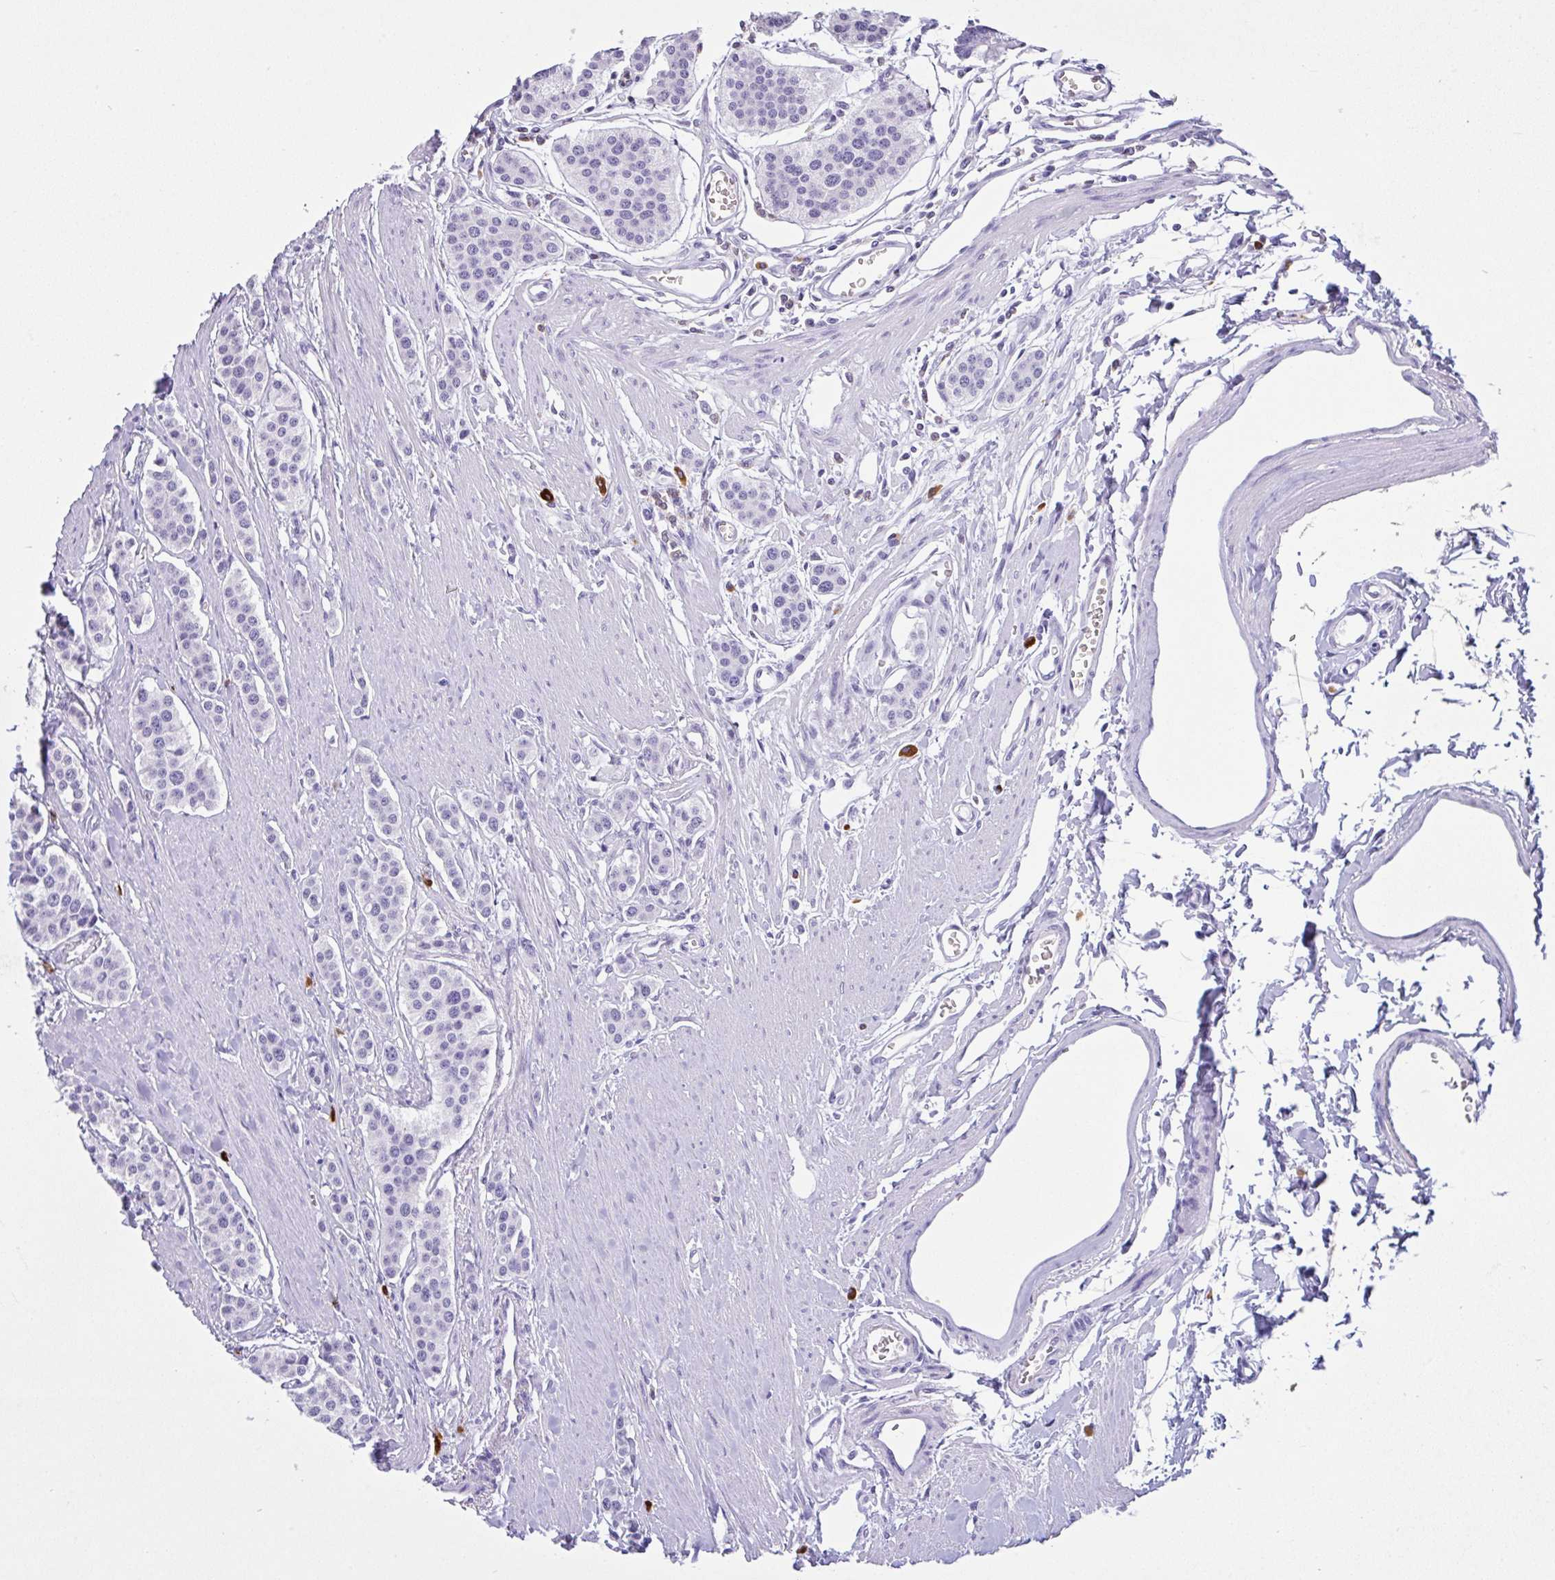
{"staining": {"intensity": "negative", "quantity": "none", "location": "none"}, "tissue": "carcinoid", "cell_type": "Tumor cells", "image_type": "cancer", "snomed": [{"axis": "morphology", "description": "Carcinoid, malignant, NOS"}, {"axis": "topography", "description": "Small intestine"}], "caption": "An immunohistochemistry micrograph of malignant carcinoid is shown. There is no staining in tumor cells of malignant carcinoid. (Immunohistochemistry (ihc), brightfield microscopy, high magnification).", "gene": "NCF1", "patient": {"sex": "male", "age": 60}}